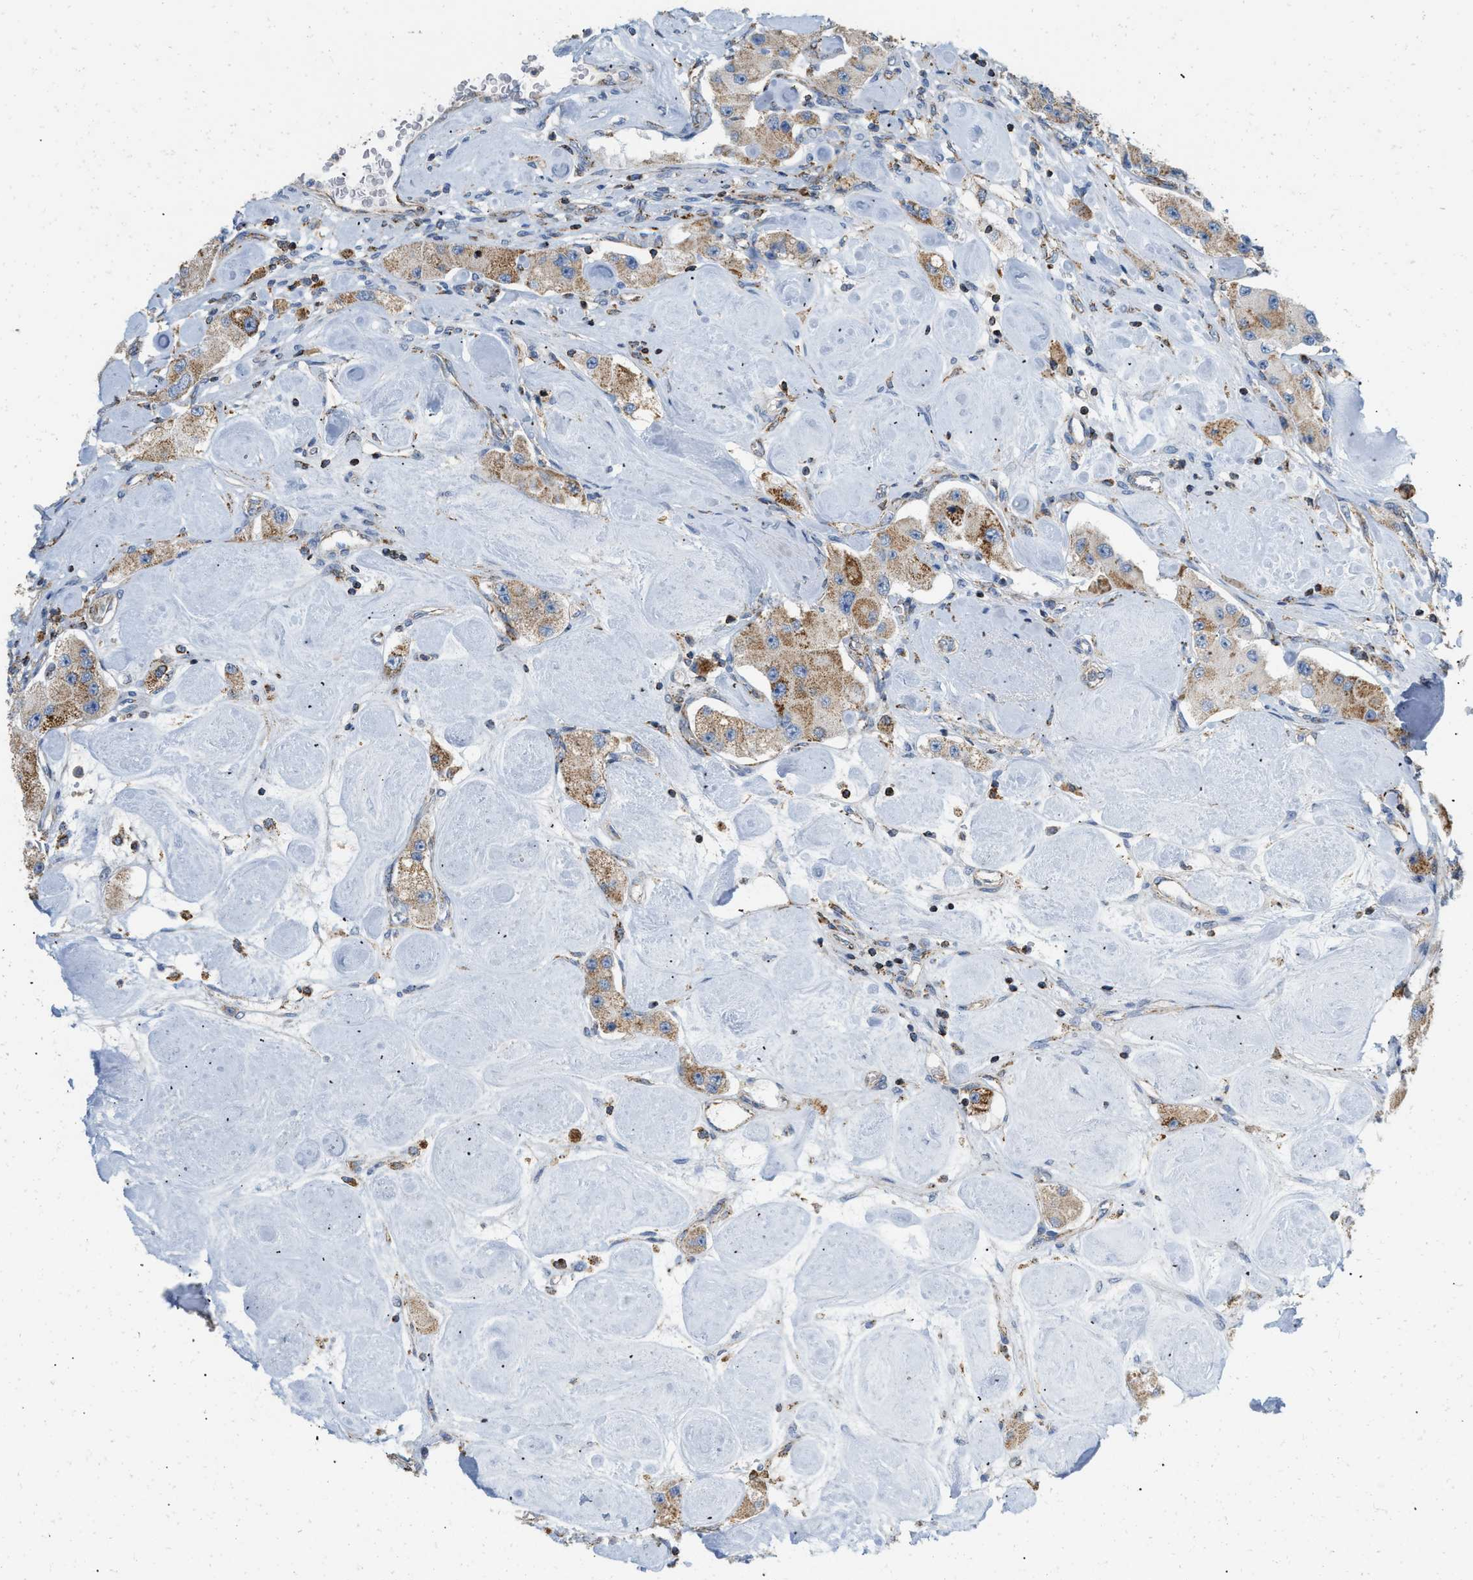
{"staining": {"intensity": "moderate", "quantity": ">75%", "location": "cytoplasmic/membranous"}, "tissue": "carcinoid", "cell_type": "Tumor cells", "image_type": "cancer", "snomed": [{"axis": "morphology", "description": "Carcinoid, malignant, NOS"}, {"axis": "topography", "description": "Pancreas"}], "caption": "Protein expression by immunohistochemistry shows moderate cytoplasmic/membranous staining in approximately >75% of tumor cells in malignant carcinoid.", "gene": "GRB10", "patient": {"sex": "male", "age": 41}}